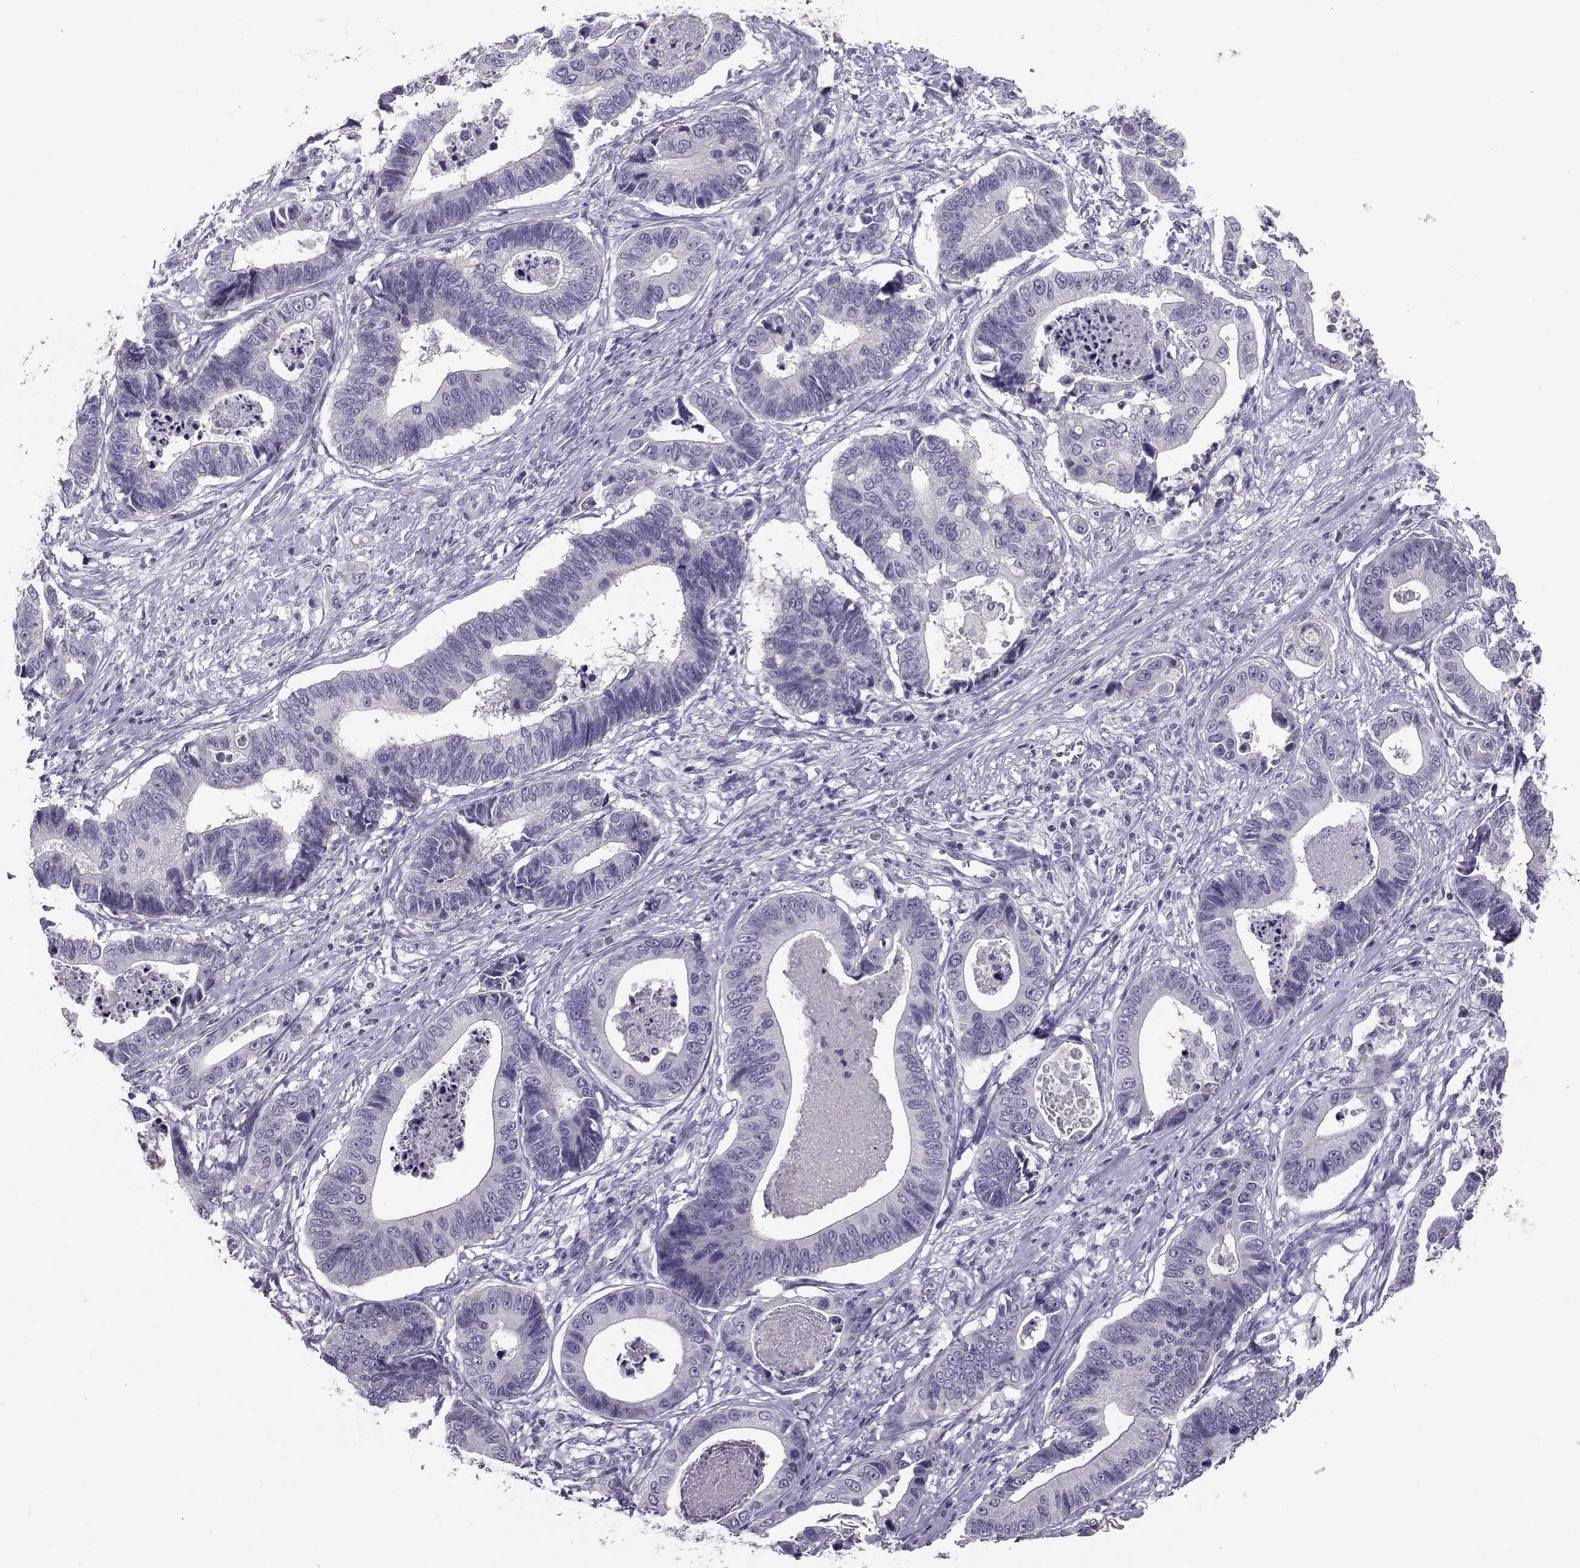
{"staining": {"intensity": "negative", "quantity": "none", "location": "none"}, "tissue": "stomach cancer", "cell_type": "Tumor cells", "image_type": "cancer", "snomed": [{"axis": "morphology", "description": "Adenocarcinoma, NOS"}, {"axis": "topography", "description": "Stomach"}], "caption": "An immunohistochemistry (IHC) micrograph of stomach cancer (adenocarcinoma) is shown. There is no staining in tumor cells of stomach cancer (adenocarcinoma).", "gene": "DNAAF1", "patient": {"sex": "male", "age": 84}}